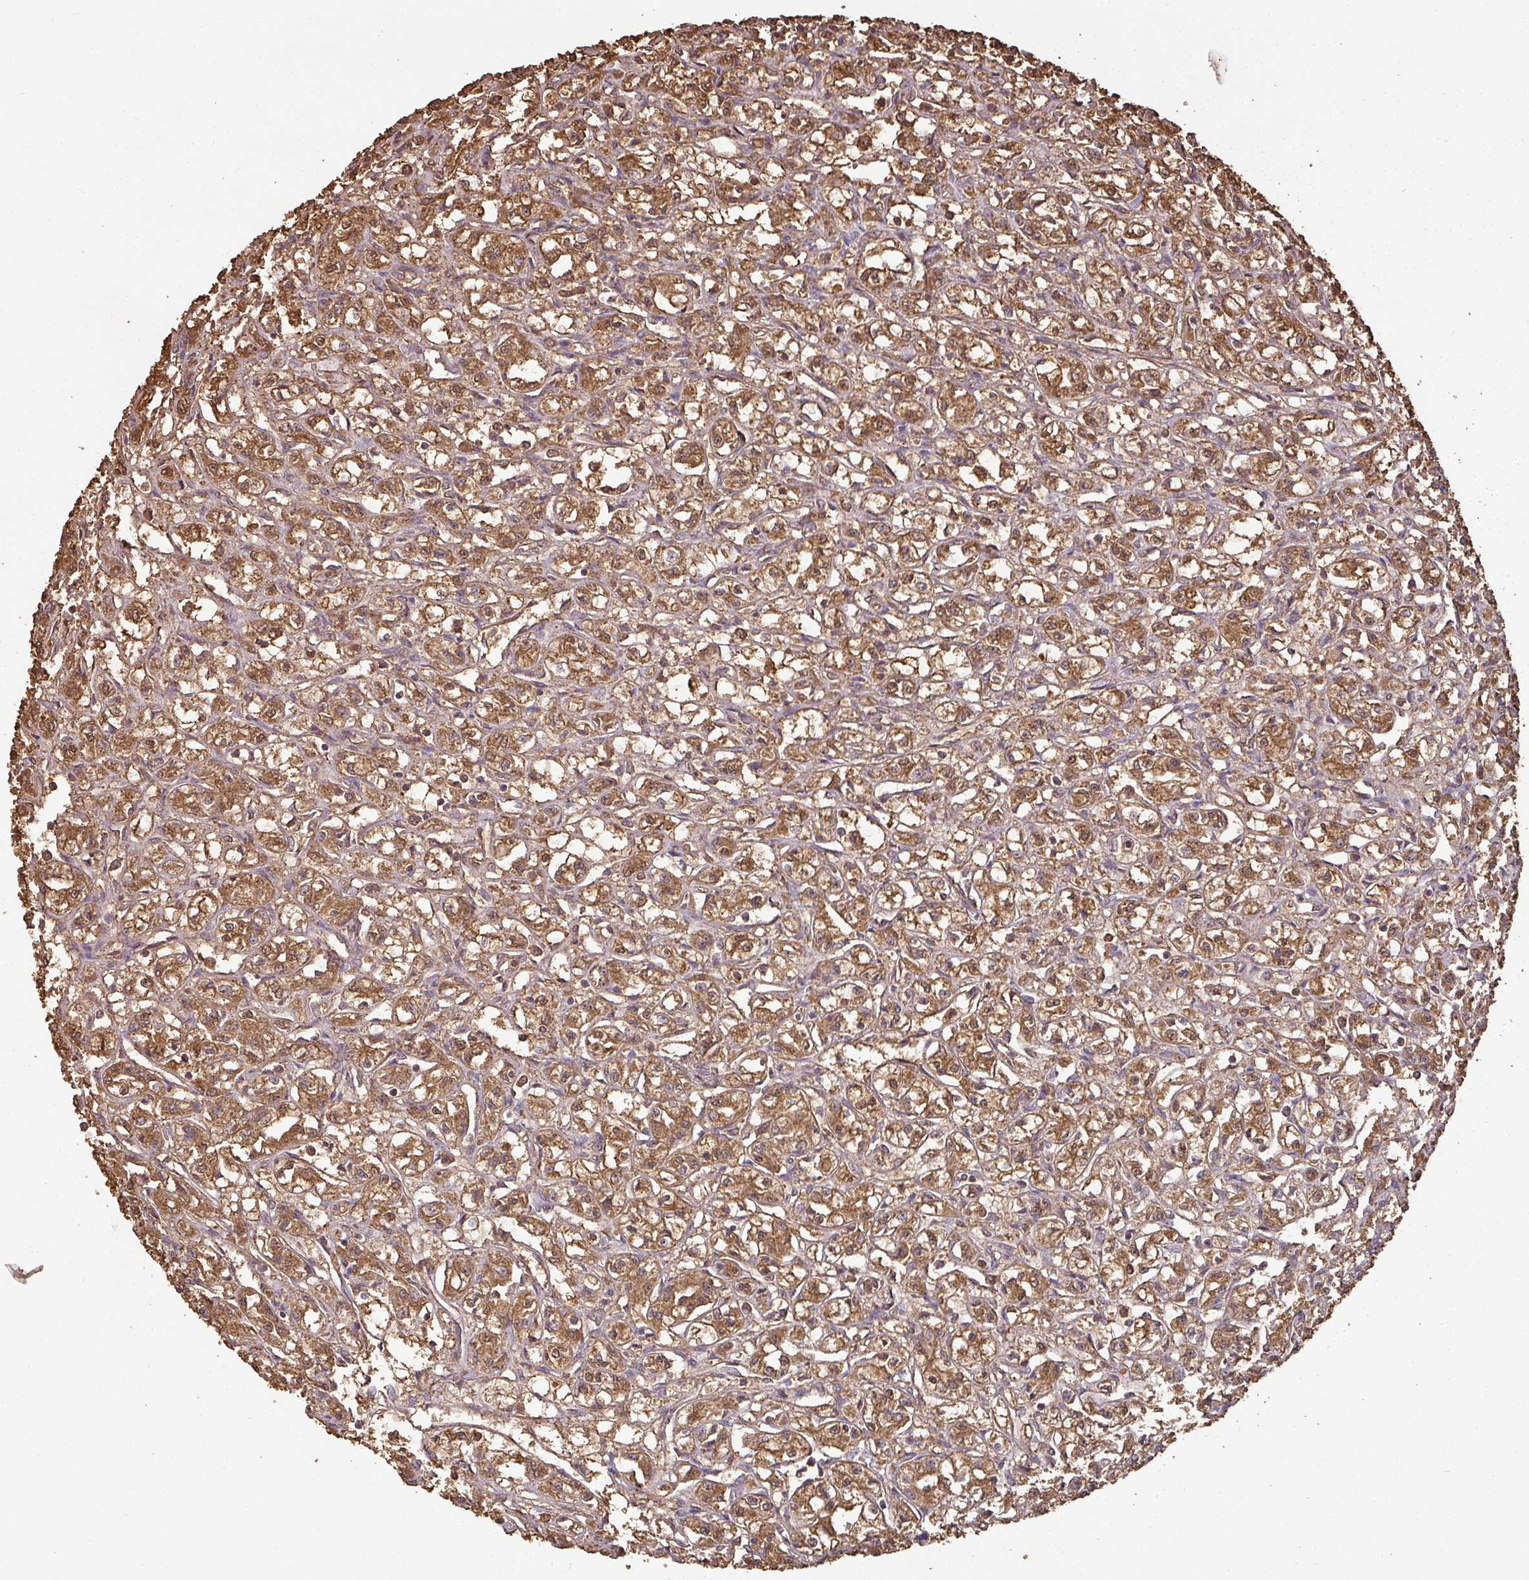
{"staining": {"intensity": "moderate", "quantity": ">75%", "location": "cytoplasmic/membranous"}, "tissue": "renal cancer", "cell_type": "Tumor cells", "image_type": "cancer", "snomed": [{"axis": "morphology", "description": "Adenocarcinoma, NOS"}, {"axis": "topography", "description": "Kidney"}], "caption": "Moderate cytoplasmic/membranous staining is present in about >75% of tumor cells in adenocarcinoma (renal). The staining is performed using DAB (3,3'-diaminobenzidine) brown chromogen to label protein expression. The nuclei are counter-stained blue using hematoxylin.", "gene": "ATAT1", "patient": {"sex": "male", "age": 56}}